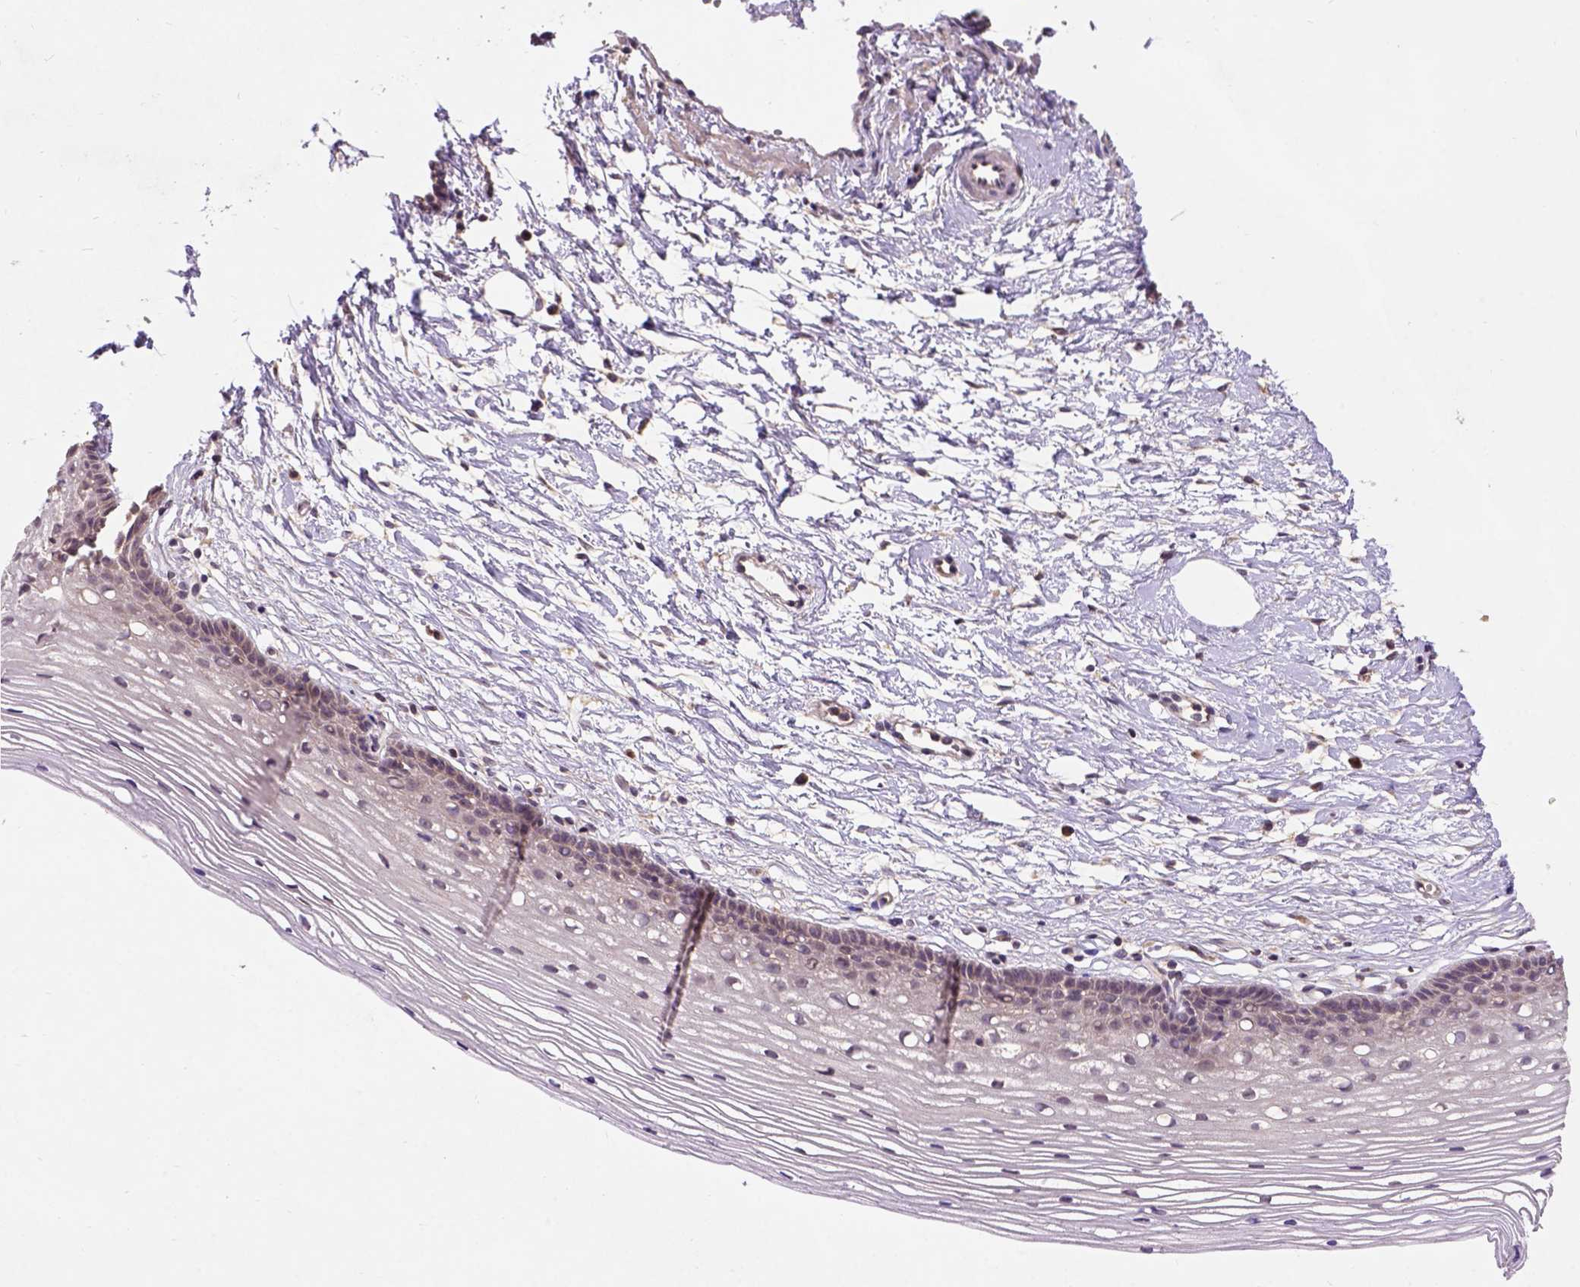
{"staining": {"intensity": "negative", "quantity": "none", "location": "none"}, "tissue": "cervix", "cell_type": "Glandular cells", "image_type": "normal", "snomed": [{"axis": "morphology", "description": "Normal tissue, NOS"}, {"axis": "topography", "description": "Cervix"}], "caption": "Immunohistochemical staining of benign human cervix displays no significant staining in glandular cells. Brightfield microscopy of immunohistochemistry (IHC) stained with DAB (3,3'-diaminobenzidine) (brown) and hematoxylin (blue), captured at high magnification.", "gene": "KBTBD8", "patient": {"sex": "female", "age": 40}}